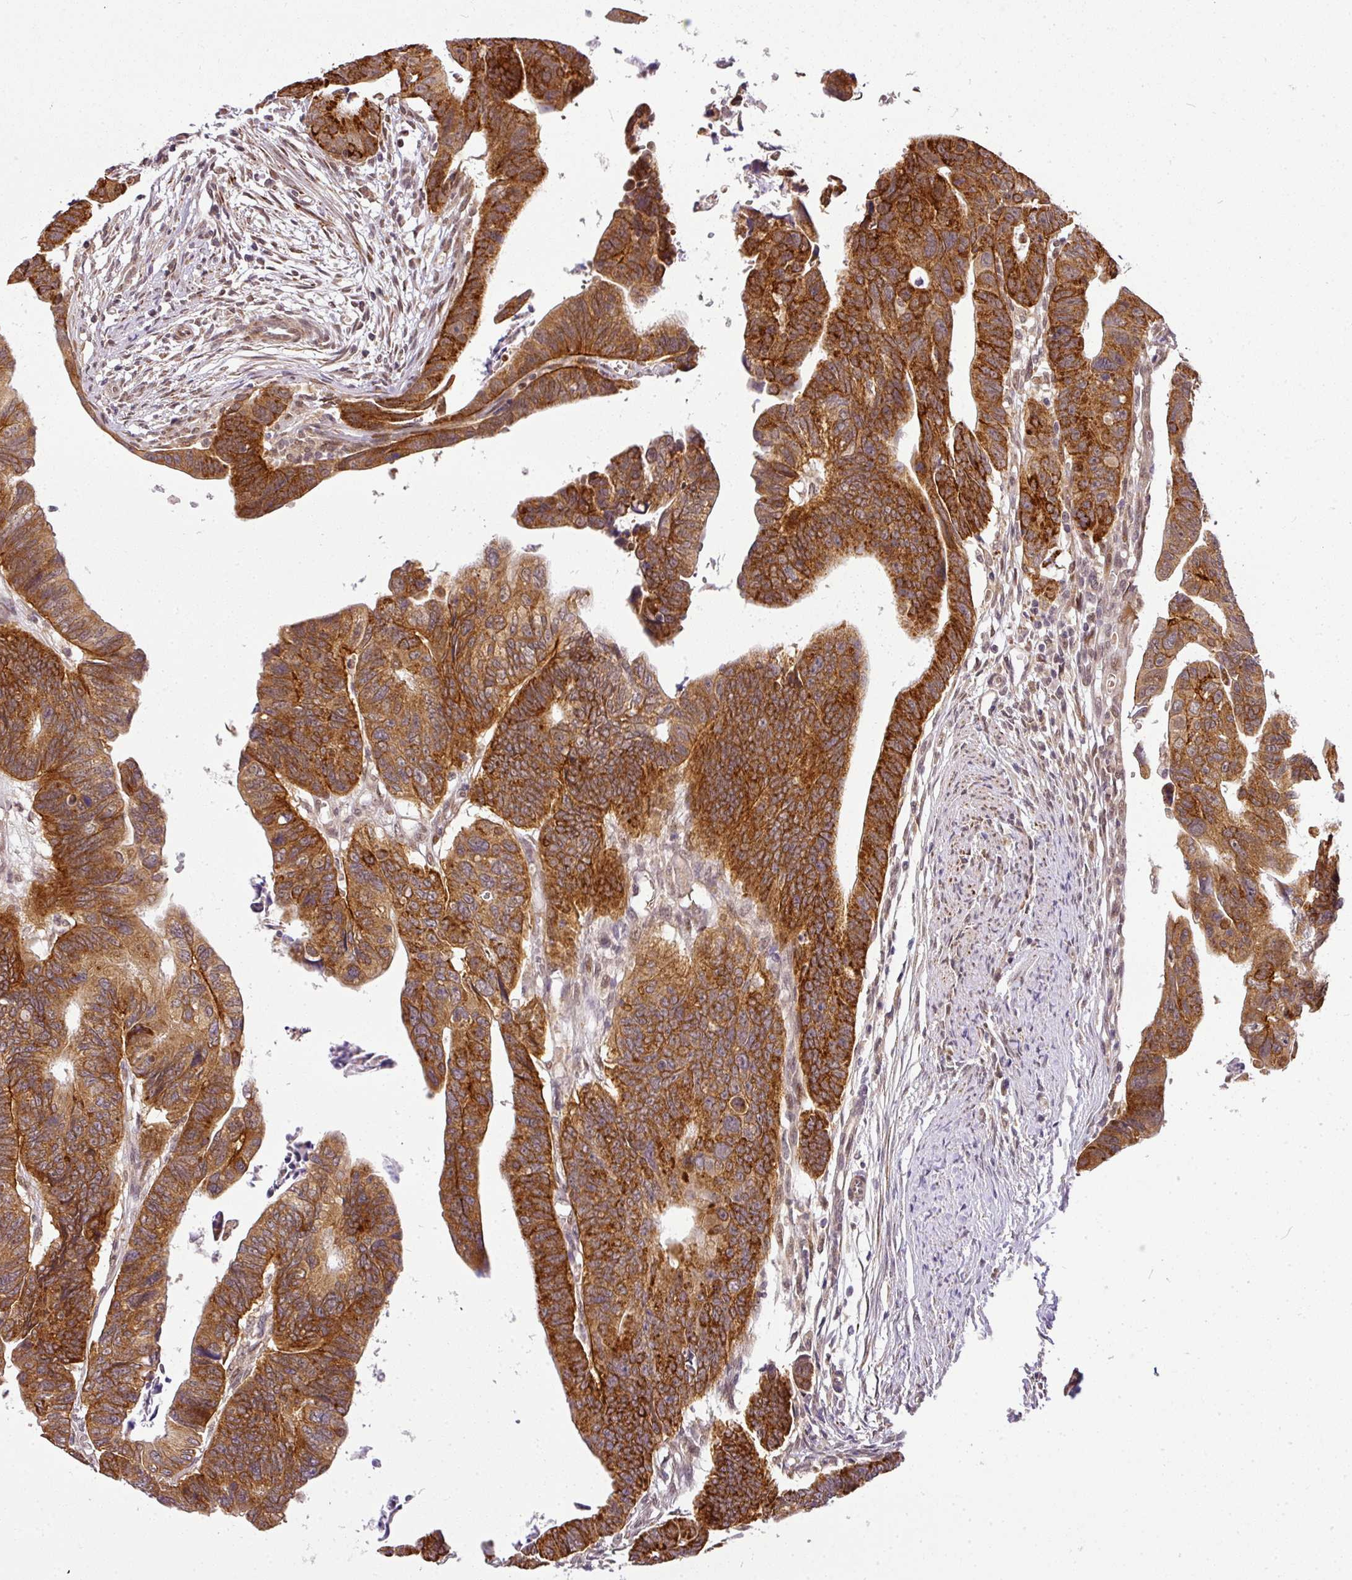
{"staining": {"intensity": "strong", "quantity": ">75%", "location": "cytoplasmic/membranous"}, "tissue": "colorectal cancer", "cell_type": "Tumor cells", "image_type": "cancer", "snomed": [{"axis": "morphology", "description": "Adenocarcinoma, NOS"}, {"axis": "topography", "description": "Rectum"}], "caption": "Colorectal cancer stained with a protein marker exhibits strong staining in tumor cells.", "gene": "C1orf226", "patient": {"sex": "female", "age": 65}}